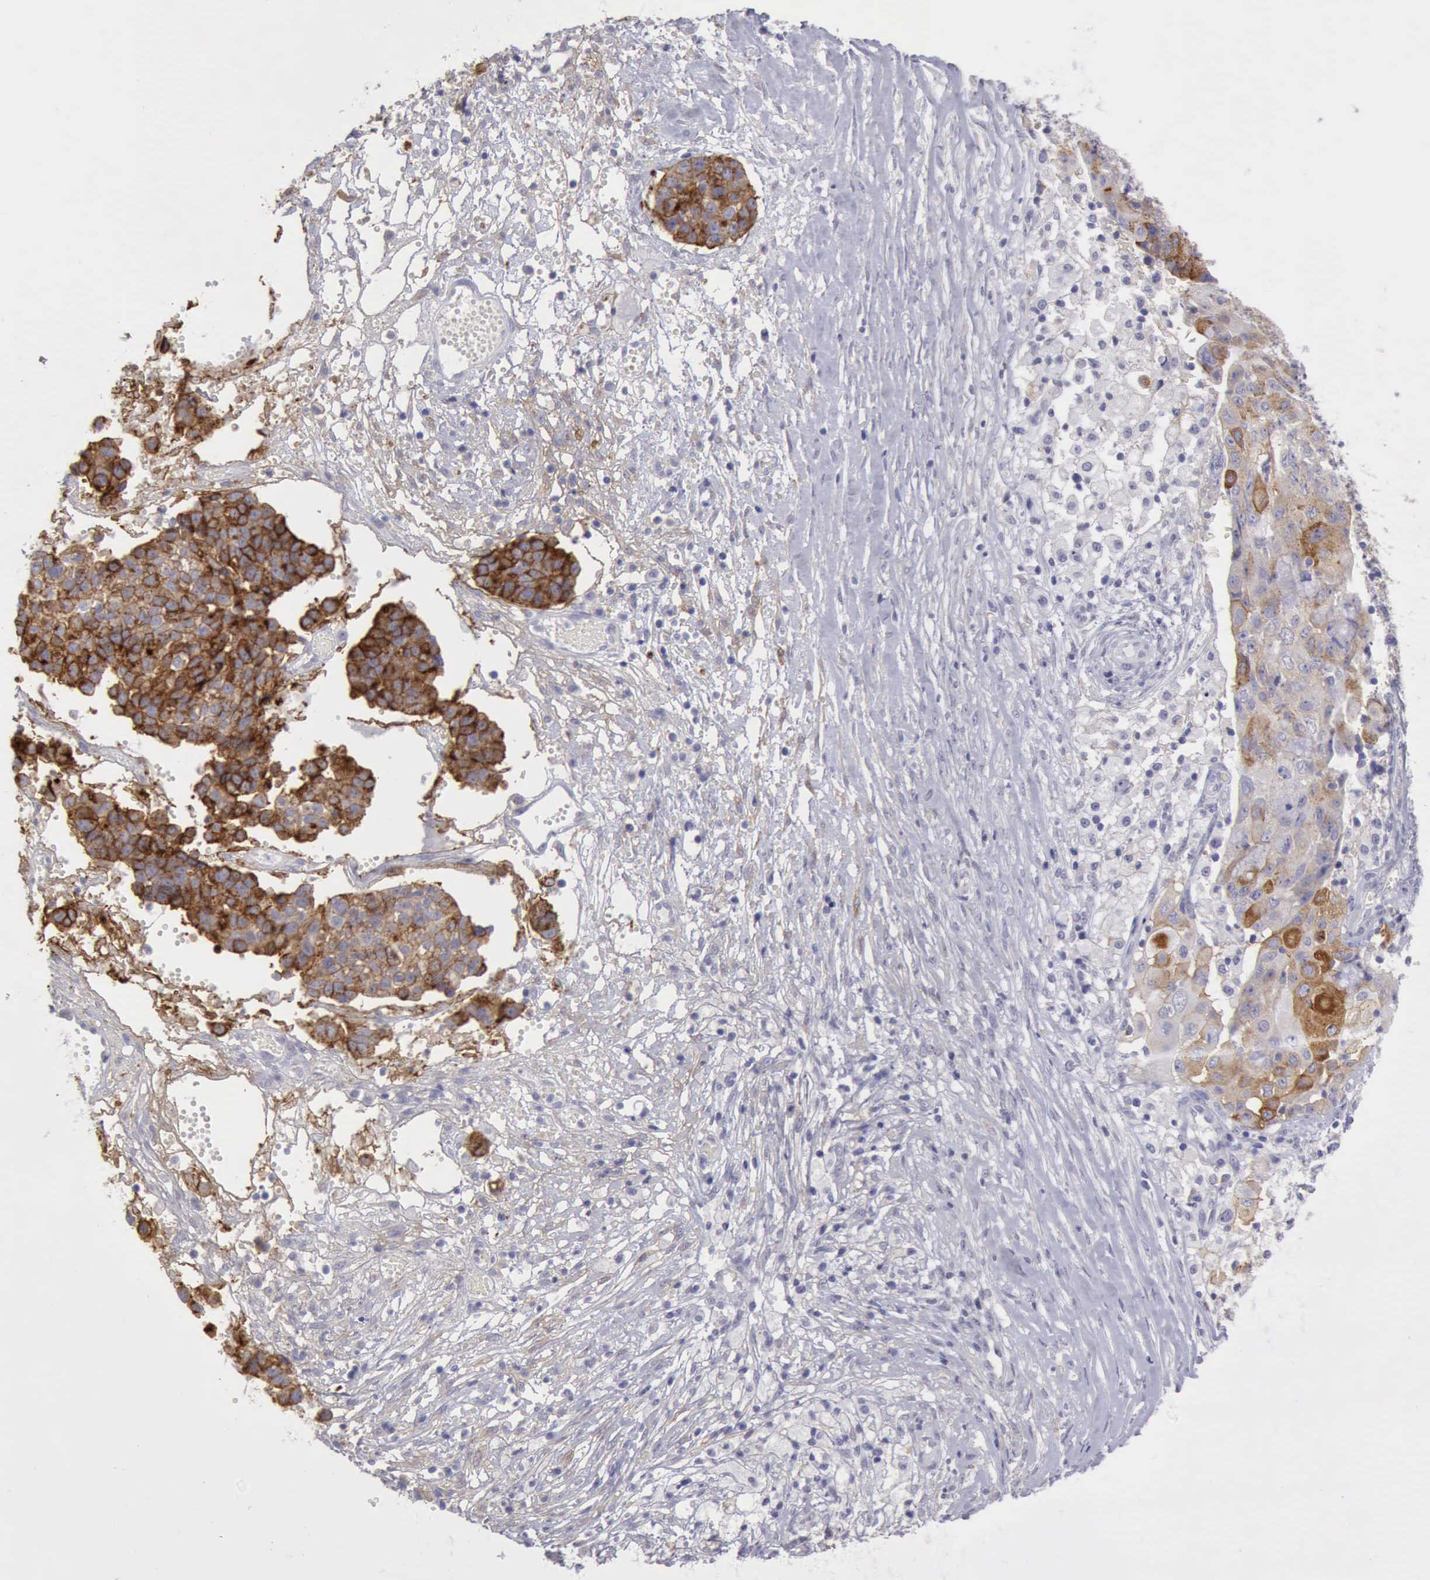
{"staining": {"intensity": "moderate", "quantity": "25%-75%", "location": "cytoplasmic/membranous"}, "tissue": "ovarian cancer", "cell_type": "Tumor cells", "image_type": "cancer", "snomed": [{"axis": "morphology", "description": "Carcinoma, endometroid"}, {"axis": "topography", "description": "Ovary"}], "caption": "Moderate cytoplasmic/membranous protein positivity is present in about 25%-75% of tumor cells in ovarian cancer.", "gene": "TFRC", "patient": {"sex": "female", "age": 42}}